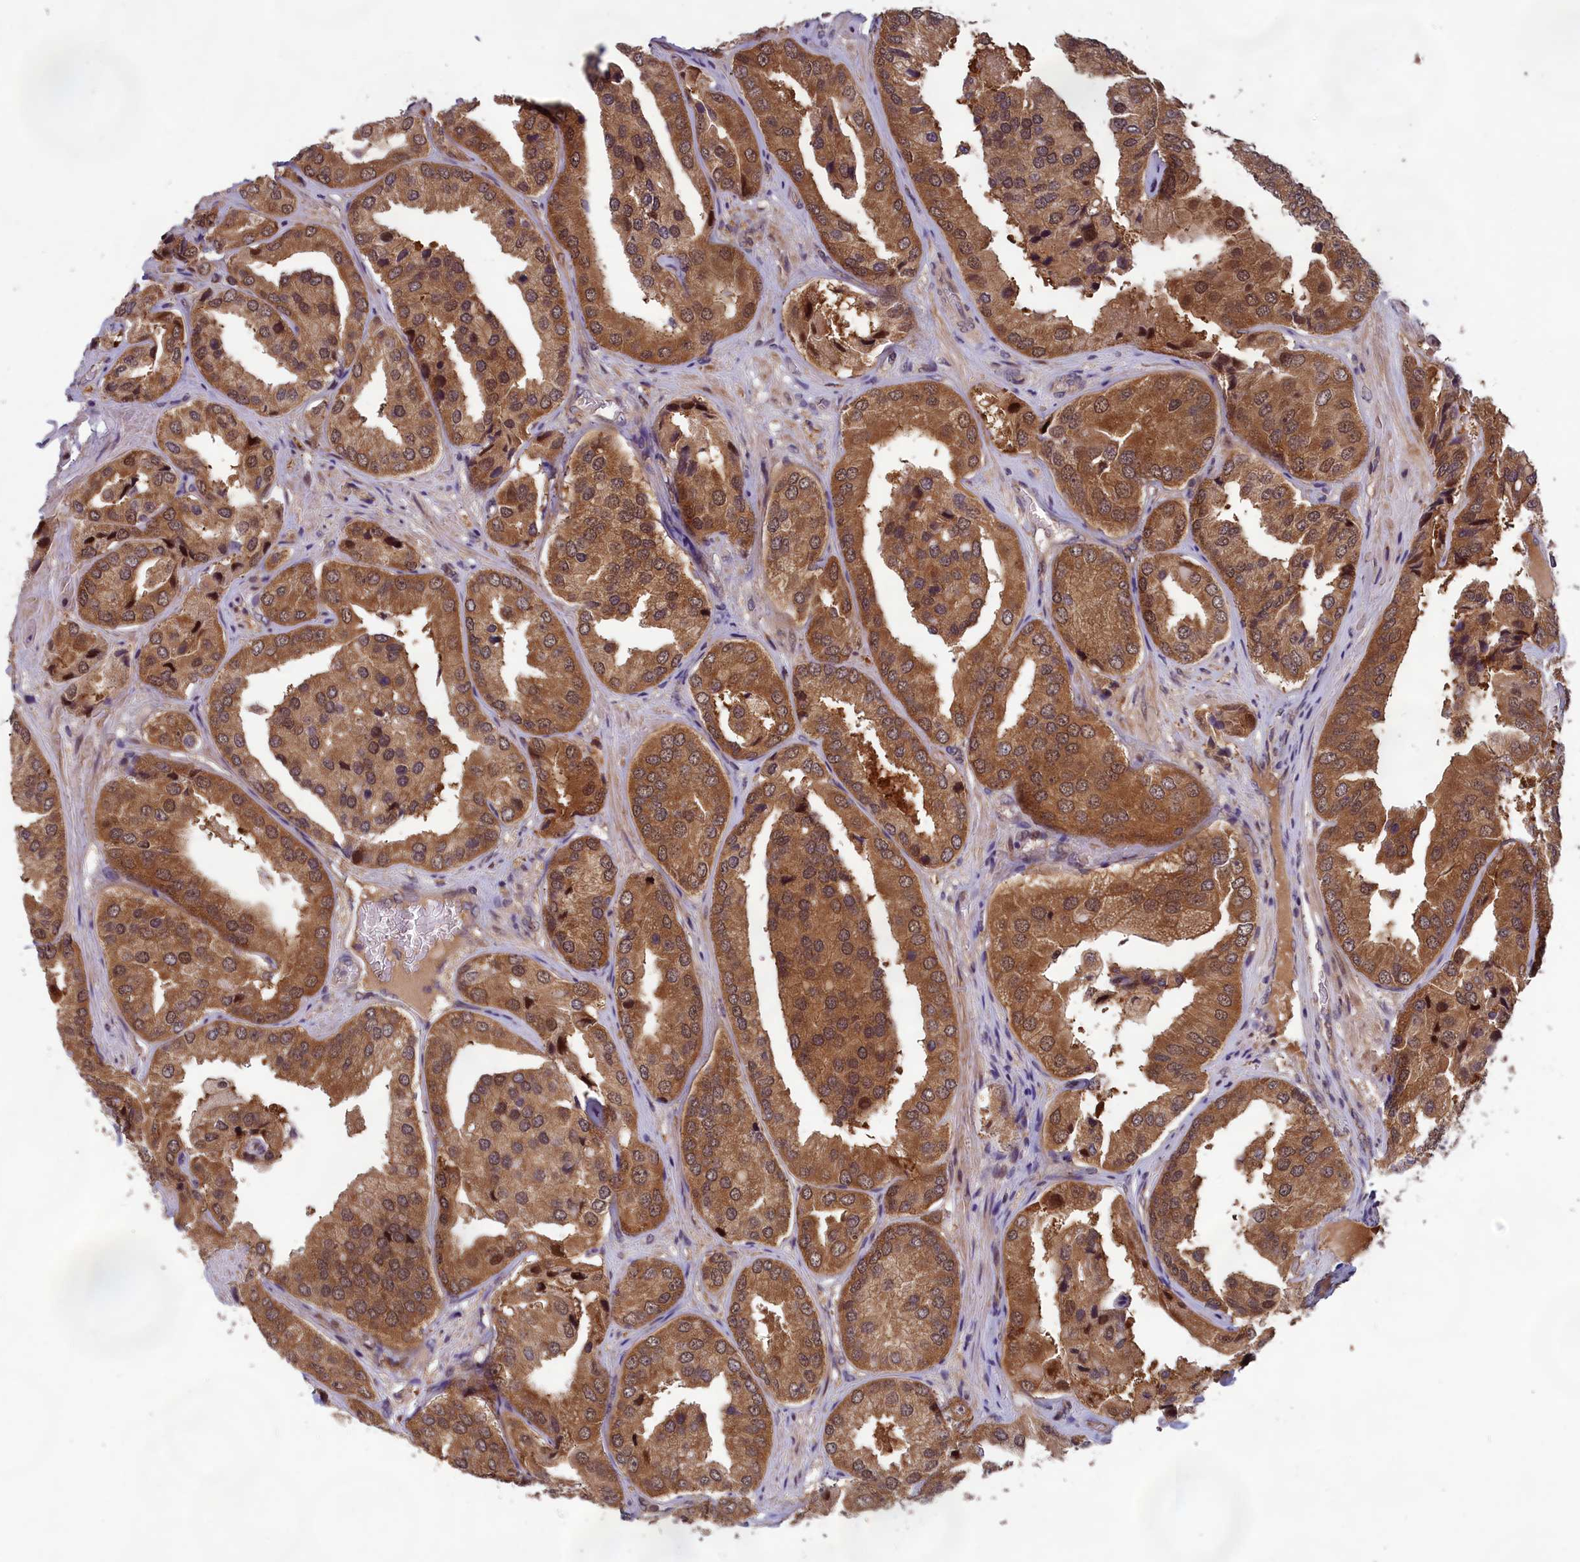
{"staining": {"intensity": "moderate", "quantity": ">75%", "location": "cytoplasmic/membranous"}, "tissue": "prostate cancer", "cell_type": "Tumor cells", "image_type": "cancer", "snomed": [{"axis": "morphology", "description": "Adenocarcinoma, High grade"}, {"axis": "topography", "description": "Prostate"}], "caption": "Brown immunohistochemical staining in human prostate high-grade adenocarcinoma shows moderate cytoplasmic/membranous positivity in about >75% of tumor cells.", "gene": "CCDC15", "patient": {"sex": "male", "age": 63}}